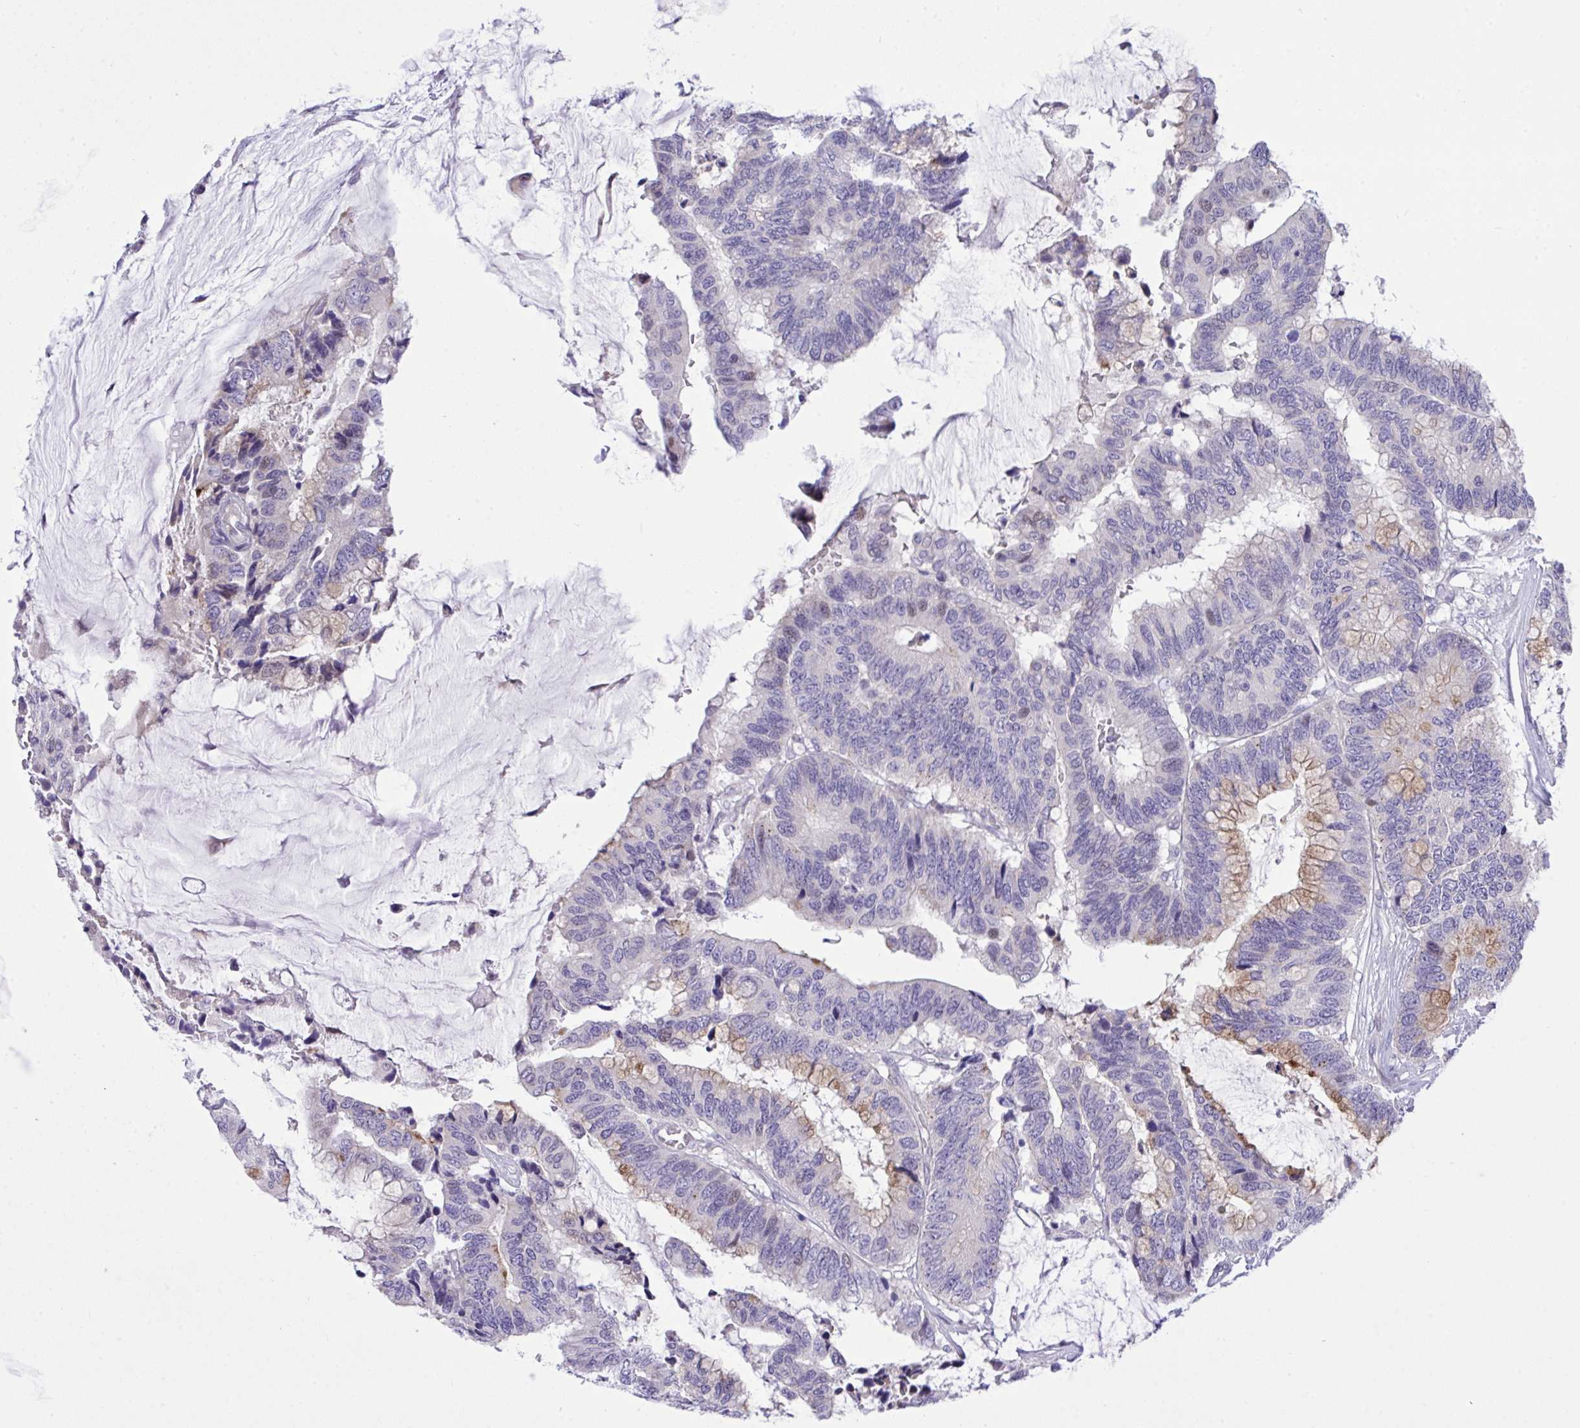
{"staining": {"intensity": "moderate", "quantity": "<25%", "location": "cytoplasmic/membranous"}, "tissue": "colorectal cancer", "cell_type": "Tumor cells", "image_type": "cancer", "snomed": [{"axis": "morphology", "description": "Adenocarcinoma, NOS"}, {"axis": "topography", "description": "Rectum"}], "caption": "A micrograph of human adenocarcinoma (colorectal) stained for a protein shows moderate cytoplasmic/membranous brown staining in tumor cells.", "gene": "WDR97", "patient": {"sex": "female", "age": 59}}